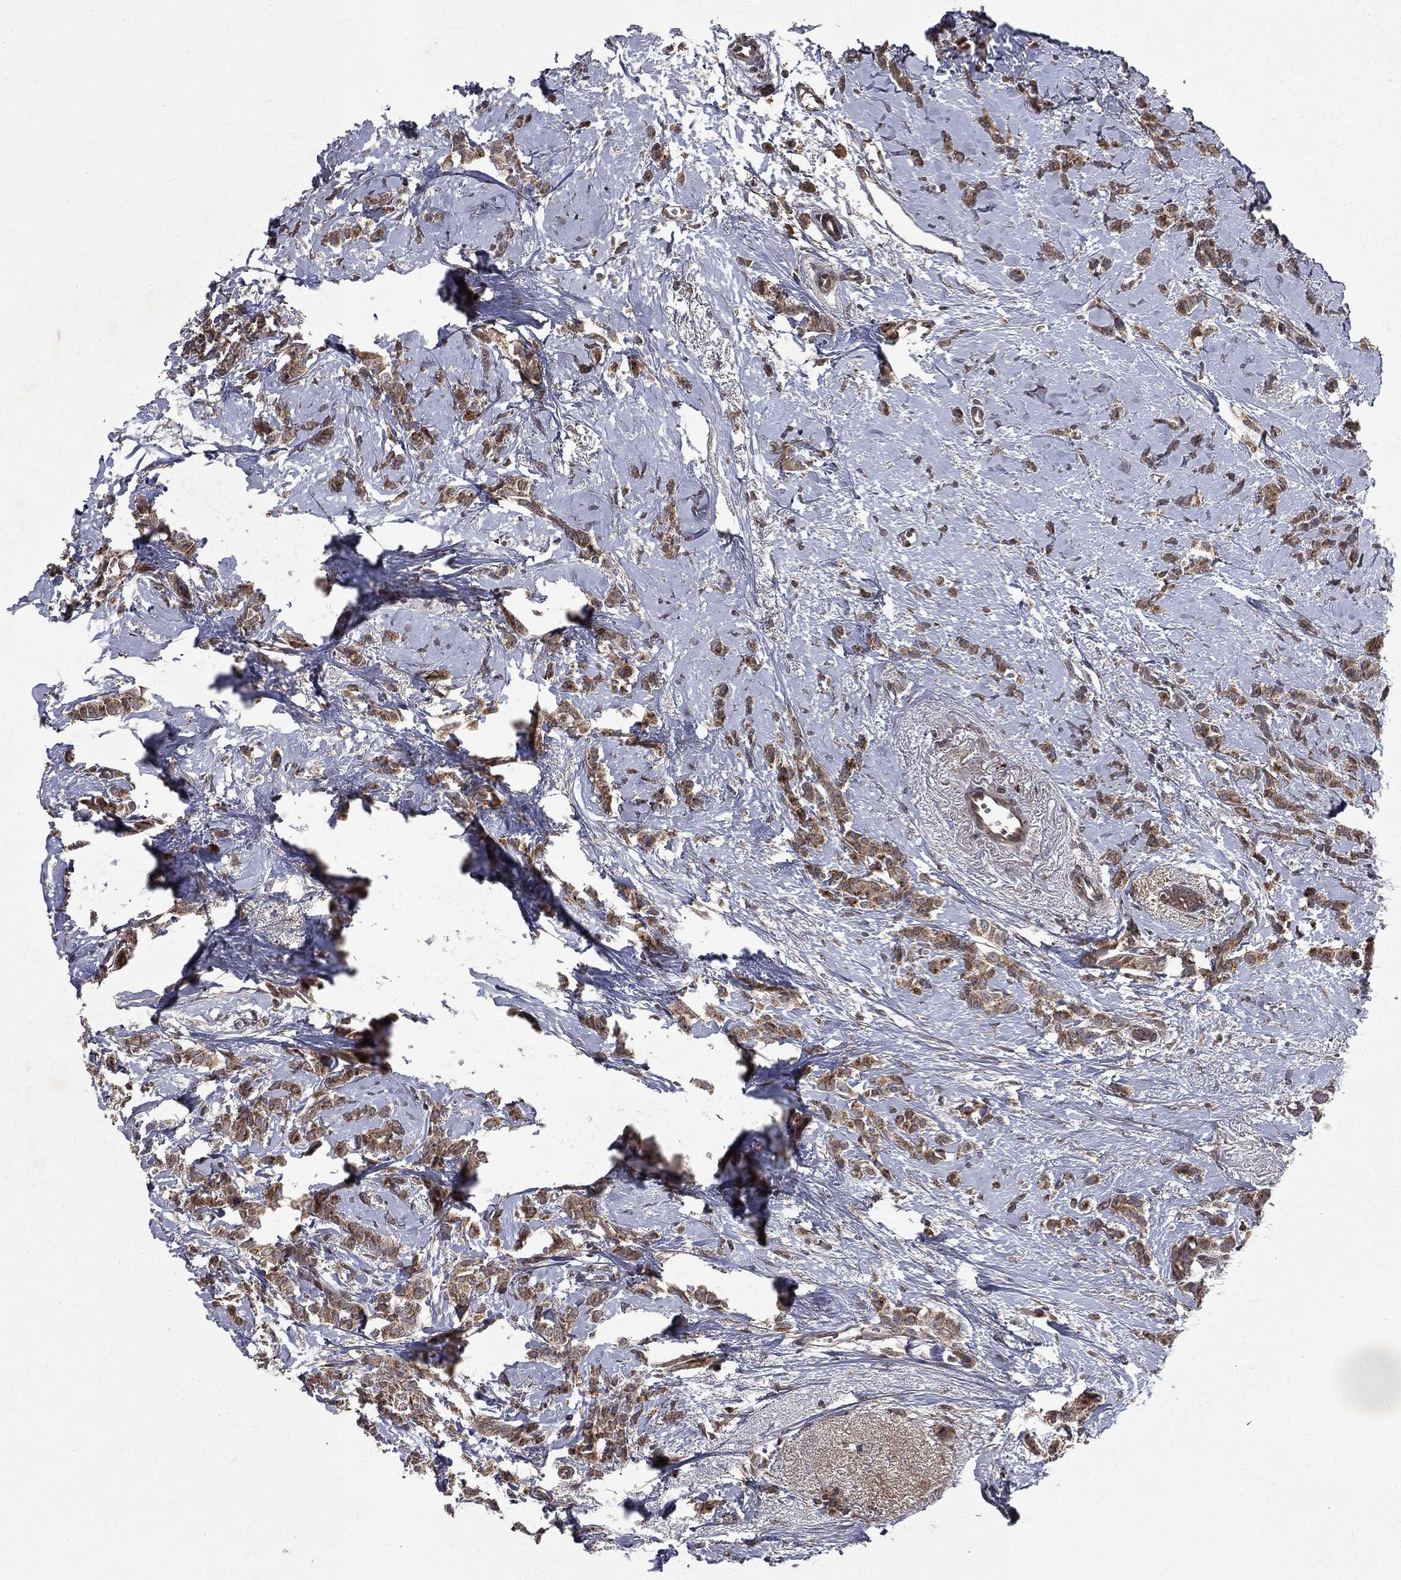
{"staining": {"intensity": "moderate", "quantity": ">75%", "location": "cytoplasmic/membranous"}, "tissue": "breast cancer", "cell_type": "Tumor cells", "image_type": "cancer", "snomed": [{"axis": "morphology", "description": "Duct carcinoma"}, {"axis": "topography", "description": "Breast"}], "caption": "High-magnification brightfield microscopy of breast cancer stained with DAB (brown) and counterstained with hematoxylin (blue). tumor cells exhibit moderate cytoplasmic/membranous staining is seen in approximately>75% of cells.", "gene": "PLPPR2", "patient": {"sex": "female", "age": 85}}